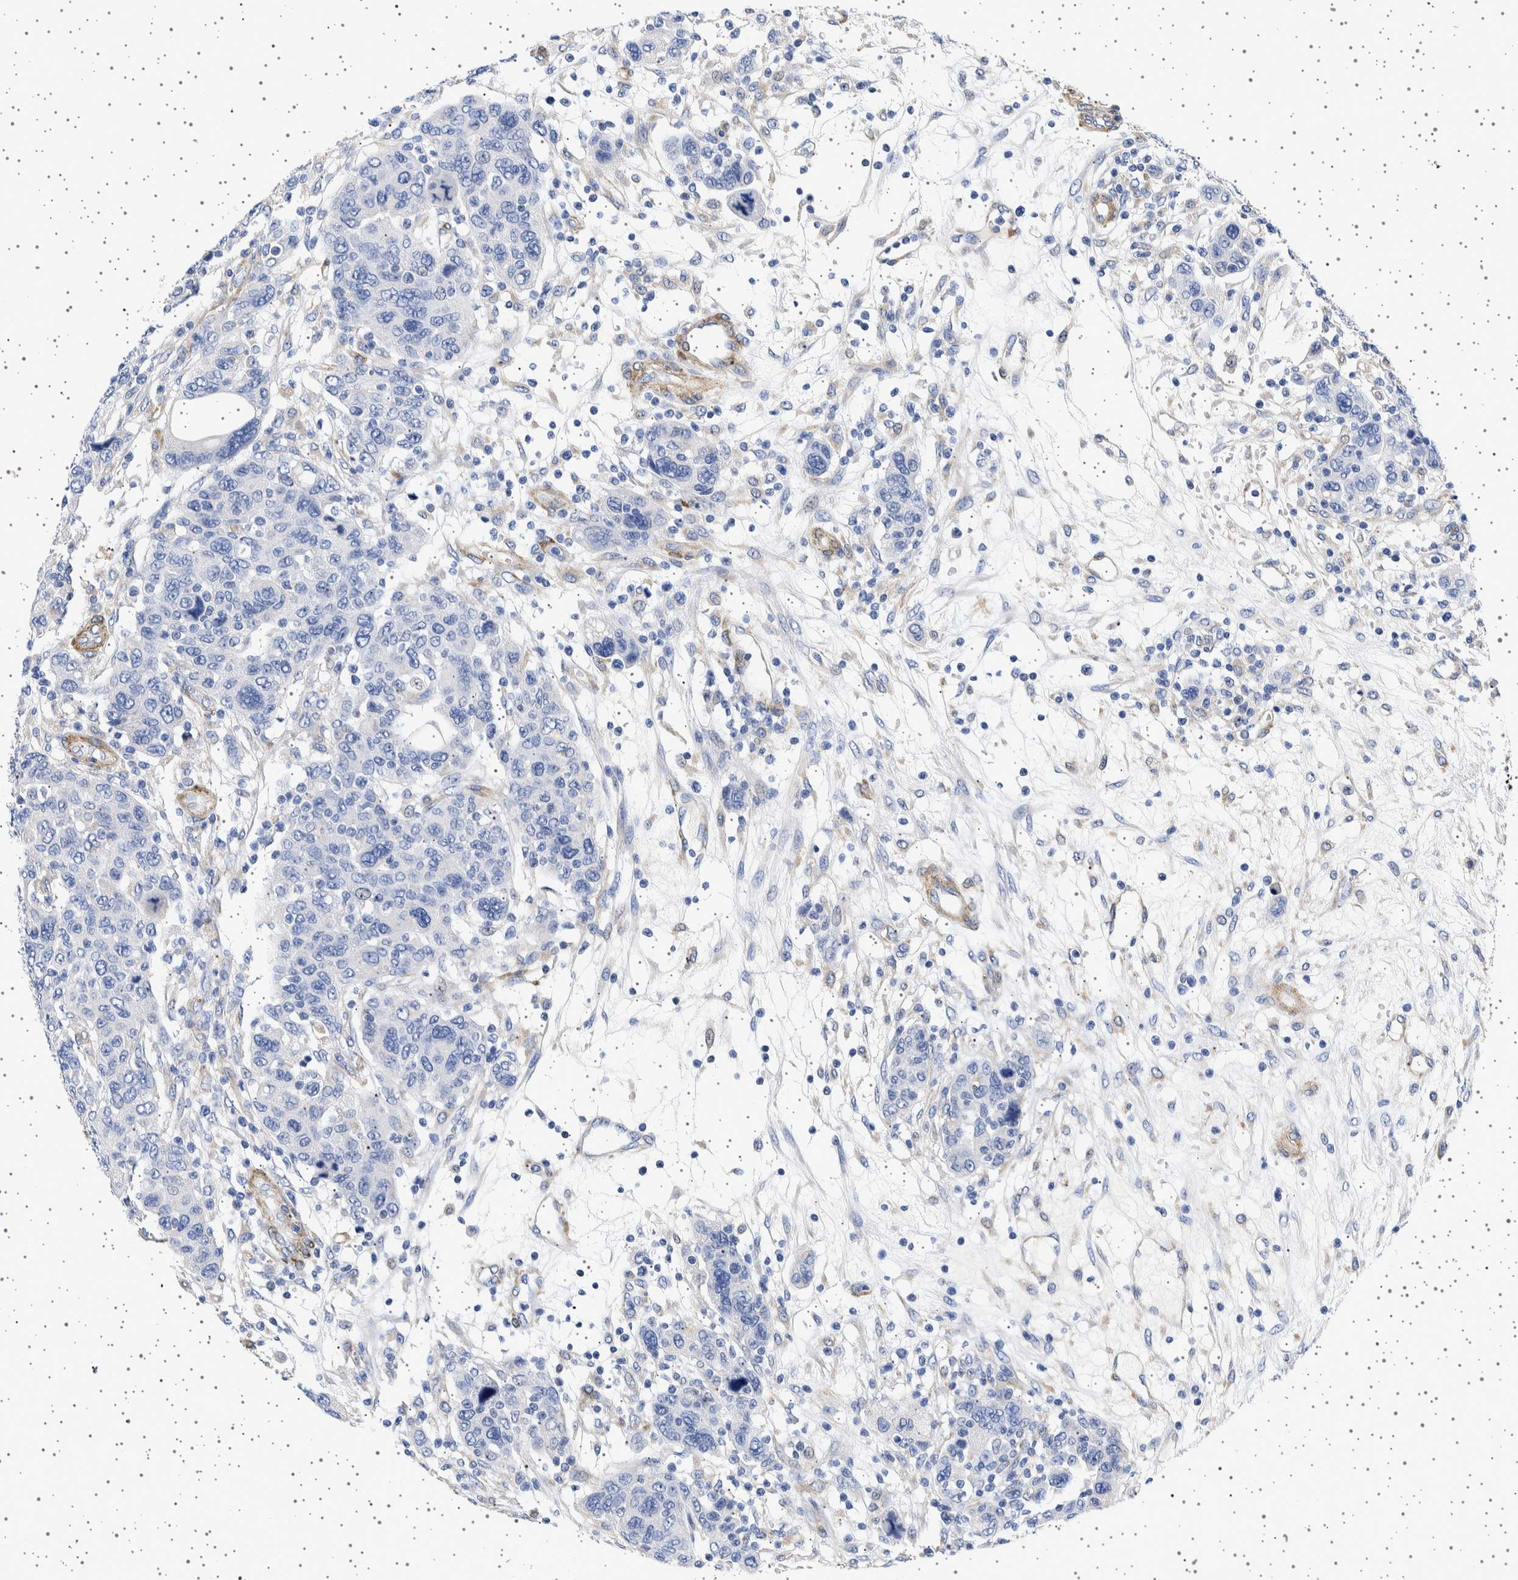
{"staining": {"intensity": "negative", "quantity": "none", "location": "none"}, "tissue": "breast cancer", "cell_type": "Tumor cells", "image_type": "cancer", "snomed": [{"axis": "morphology", "description": "Duct carcinoma"}, {"axis": "topography", "description": "Breast"}], "caption": "Breast cancer stained for a protein using immunohistochemistry shows no staining tumor cells.", "gene": "SEPTIN4", "patient": {"sex": "female", "age": 37}}